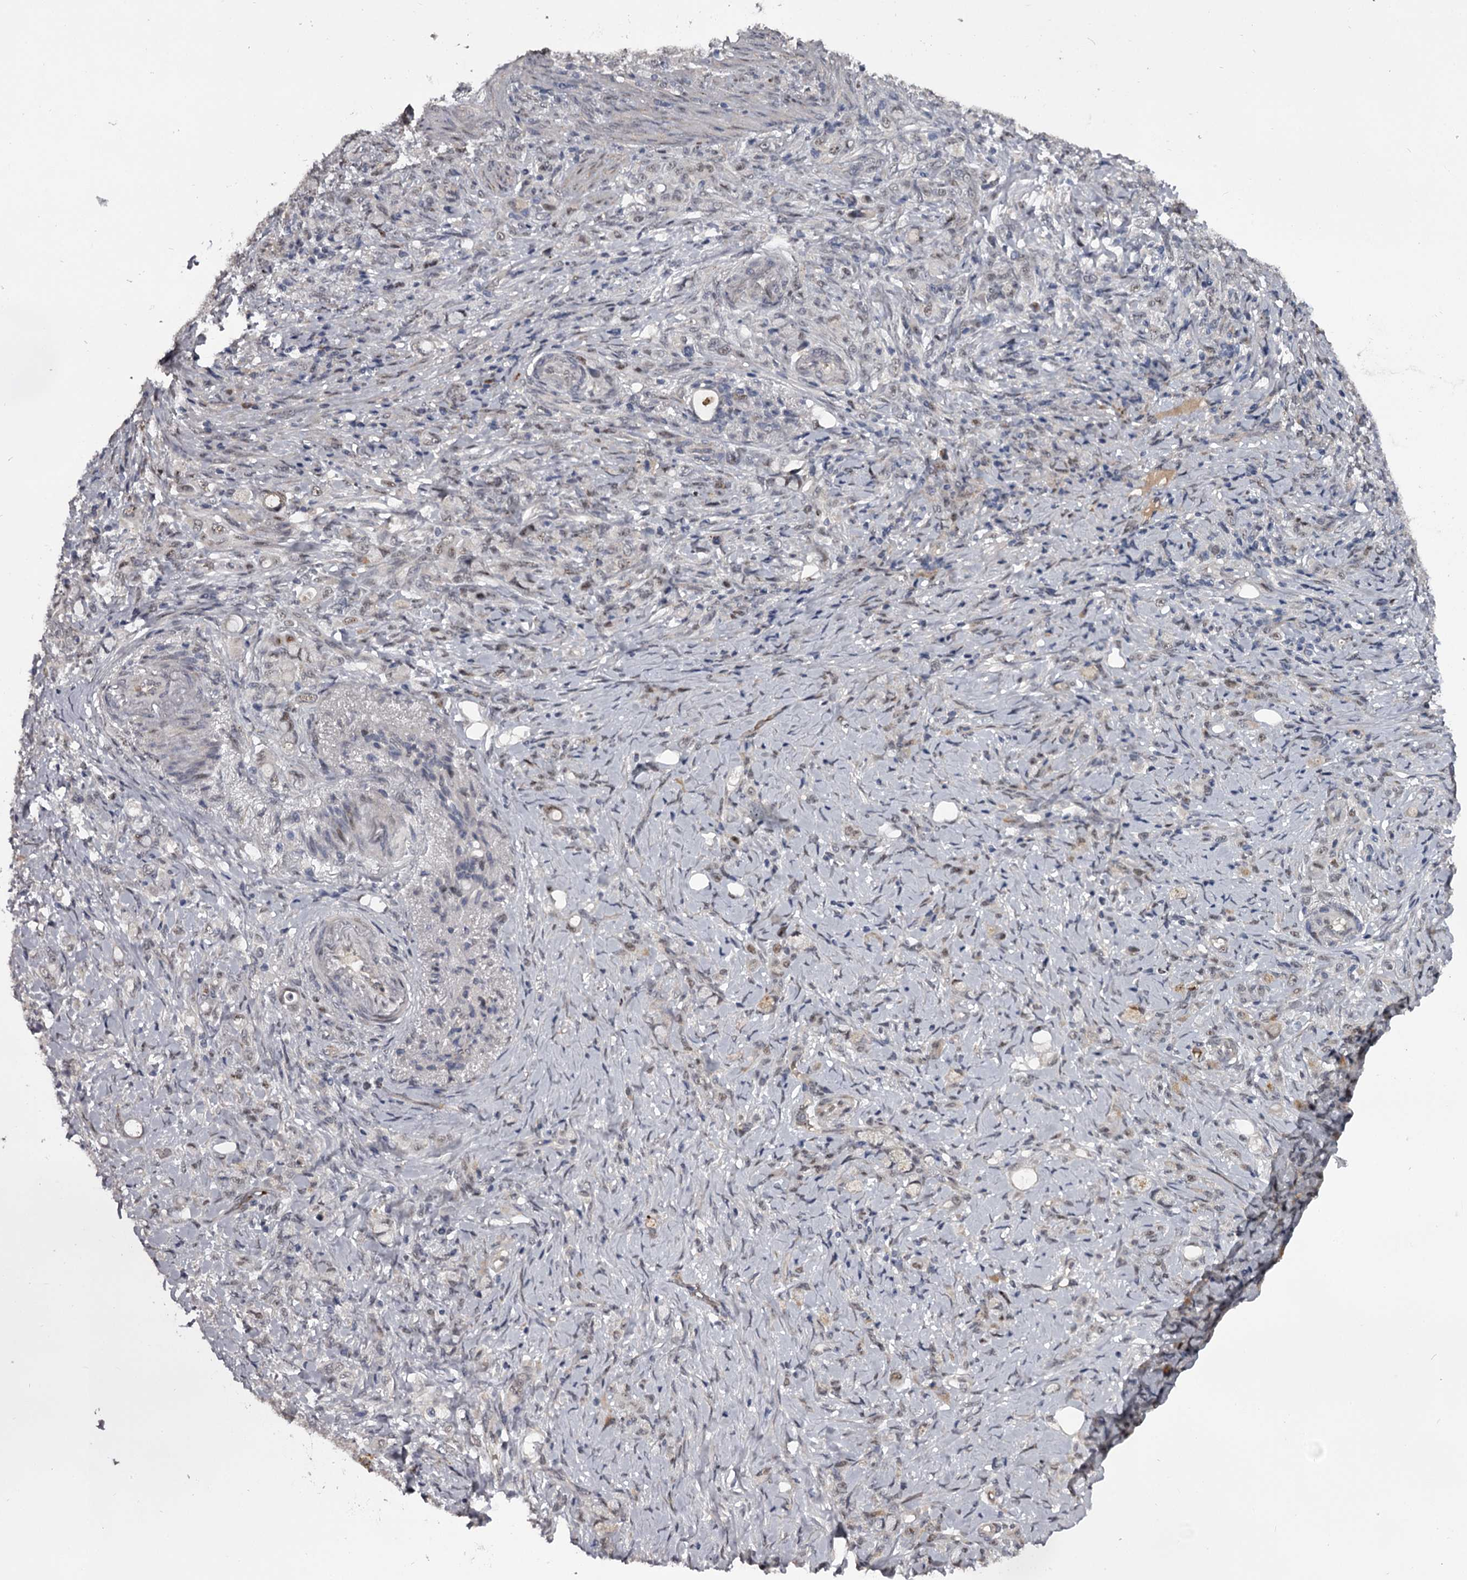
{"staining": {"intensity": "negative", "quantity": "none", "location": "none"}, "tissue": "stomach cancer", "cell_type": "Tumor cells", "image_type": "cancer", "snomed": [{"axis": "morphology", "description": "Adenocarcinoma, NOS"}, {"axis": "topography", "description": "Stomach"}], "caption": "High magnification brightfield microscopy of stomach cancer (adenocarcinoma) stained with DAB (3,3'-diaminobenzidine) (brown) and counterstained with hematoxylin (blue): tumor cells show no significant positivity. Nuclei are stained in blue.", "gene": "RNF44", "patient": {"sex": "female", "age": 79}}